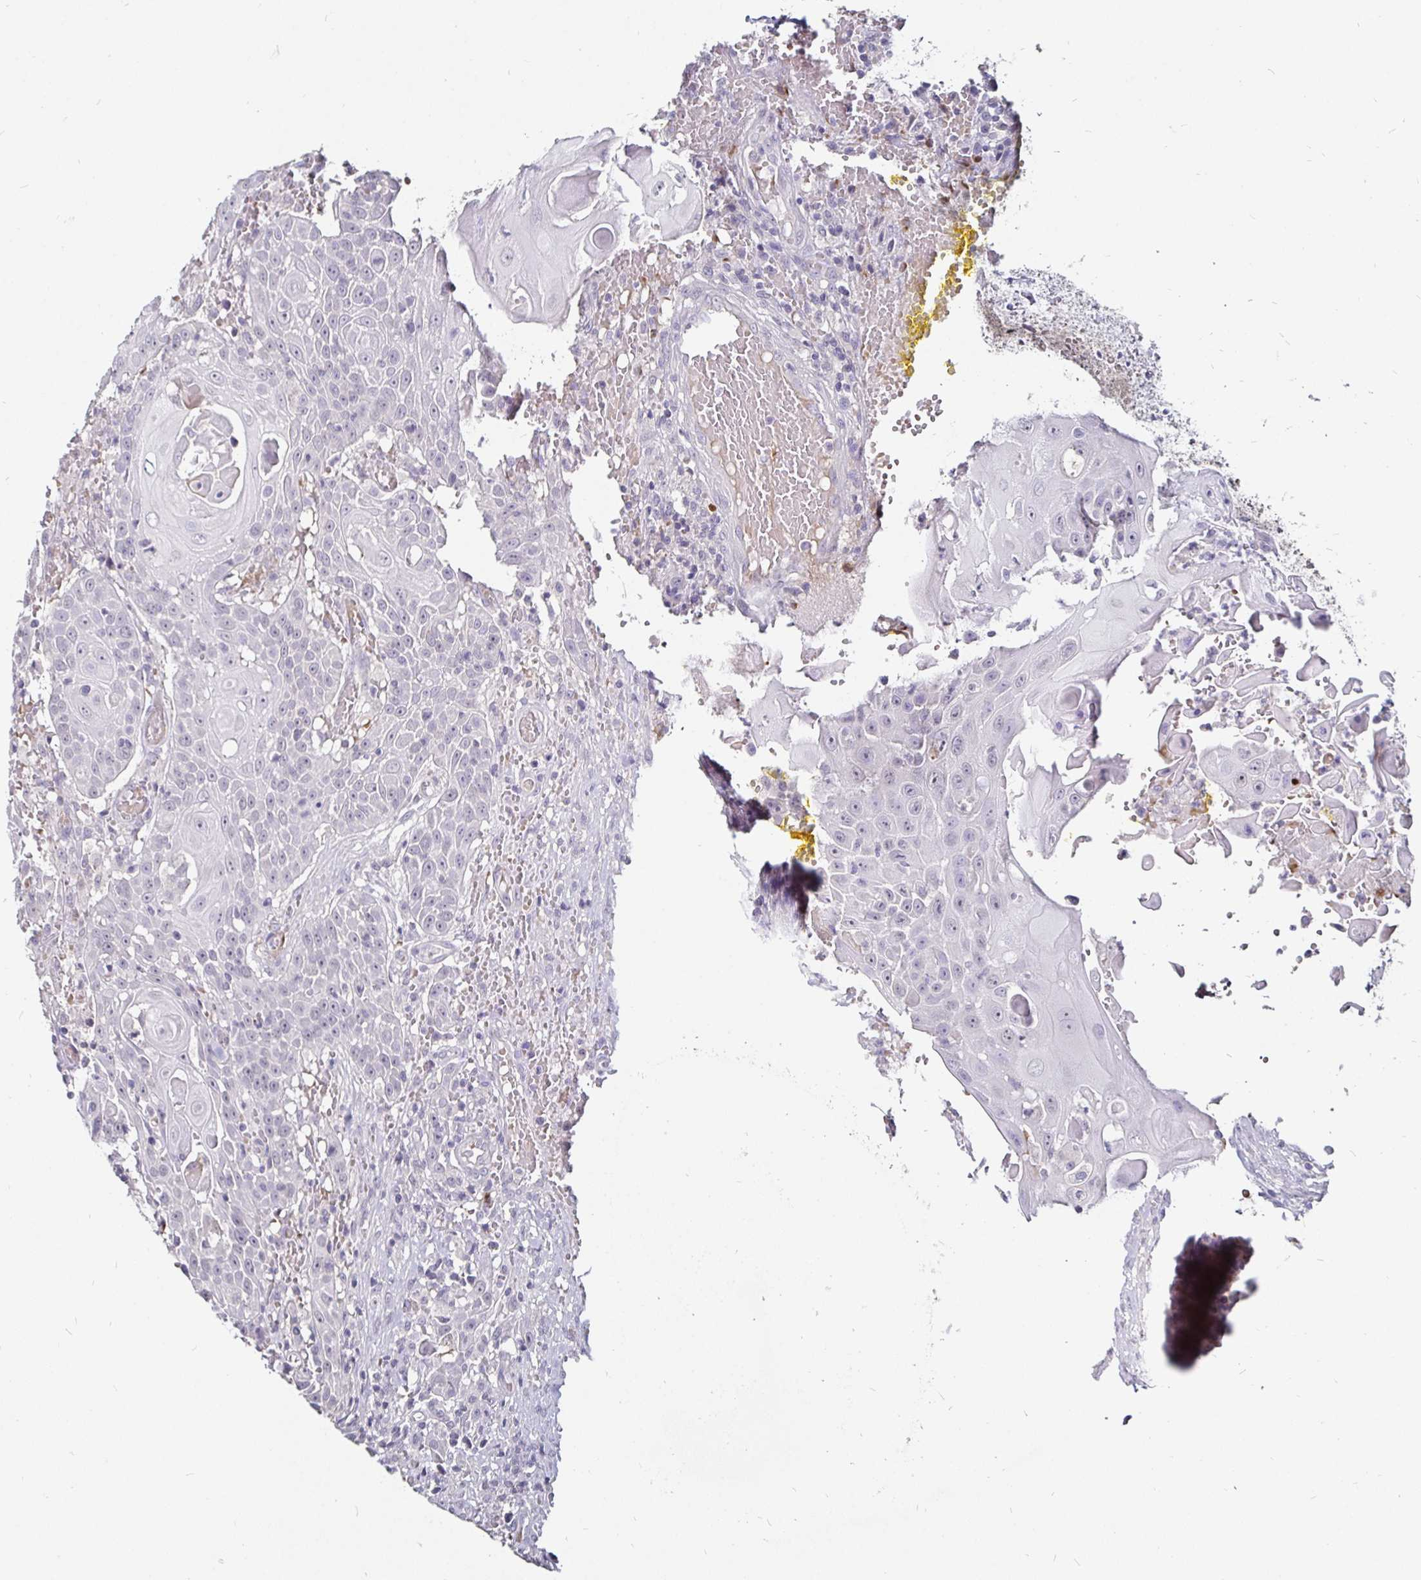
{"staining": {"intensity": "negative", "quantity": "none", "location": "none"}, "tissue": "head and neck cancer", "cell_type": "Tumor cells", "image_type": "cancer", "snomed": [{"axis": "morphology", "description": "Normal tissue, NOS"}, {"axis": "morphology", "description": "Squamous cell carcinoma, NOS"}, {"axis": "topography", "description": "Oral tissue"}, {"axis": "topography", "description": "Head-Neck"}], "caption": "DAB (3,3'-diaminobenzidine) immunohistochemical staining of head and neck cancer displays no significant expression in tumor cells.", "gene": "FAIM2", "patient": {"sex": "female", "age": 55}}